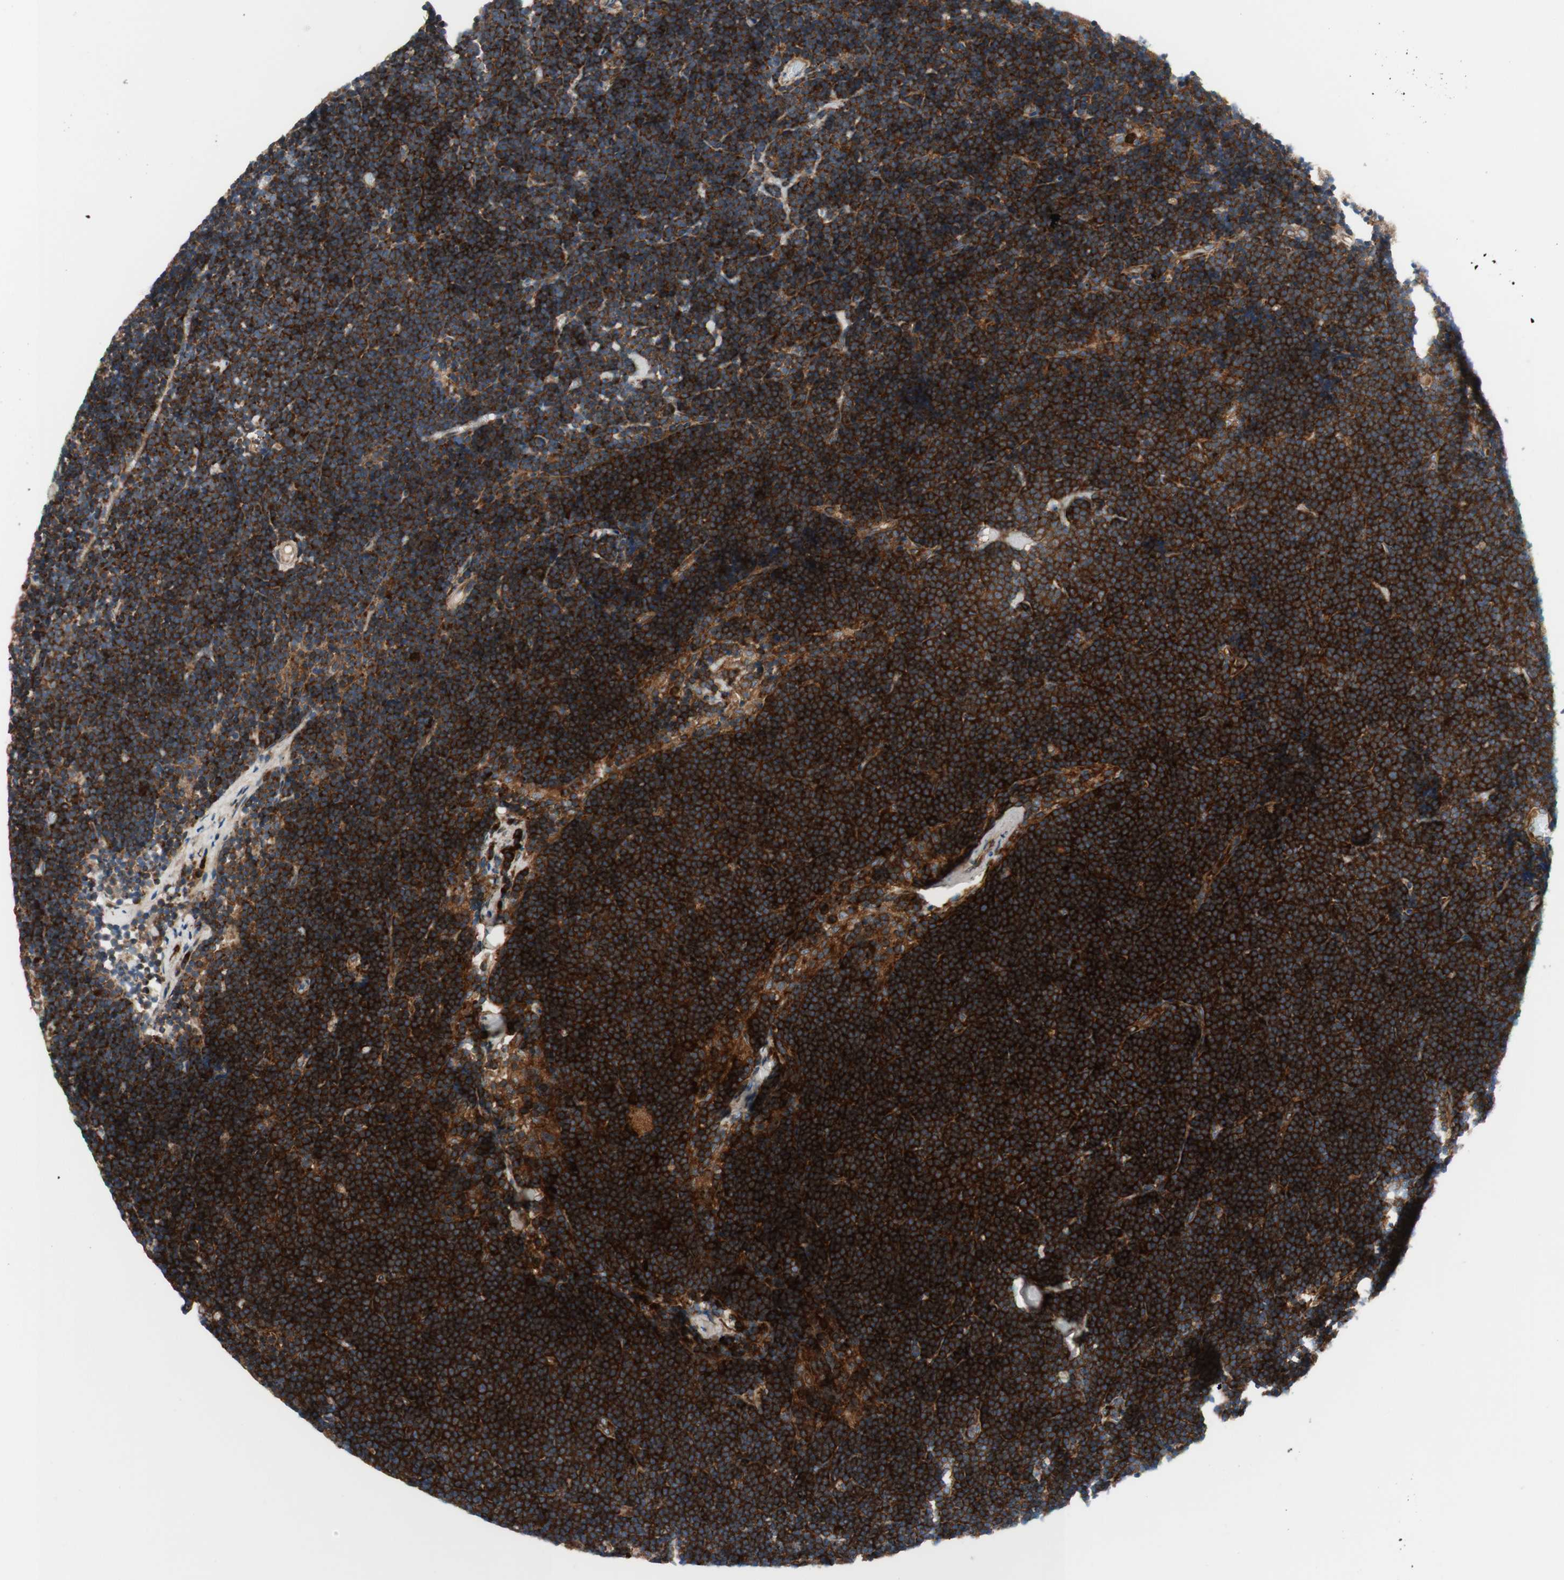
{"staining": {"intensity": "strong", "quantity": ">75%", "location": "cytoplasmic/membranous"}, "tissue": "lymph node", "cell_type": "Germinal center cells", "image_type": "normal", "snomed": [{"axis": "morphology", "description": "Normal tissue, NOS"}, {"axis": "topography", "description": "Lymph node"}], "caption": "Approximately >75% of germinal center cells in unremarkable lymph node reveal strong cytoplasmic/membranous protein expression as visualized by brown immunohistochemical staining.", "gene": "CCN4", "patient": {"sex": "male", "age": 63}}